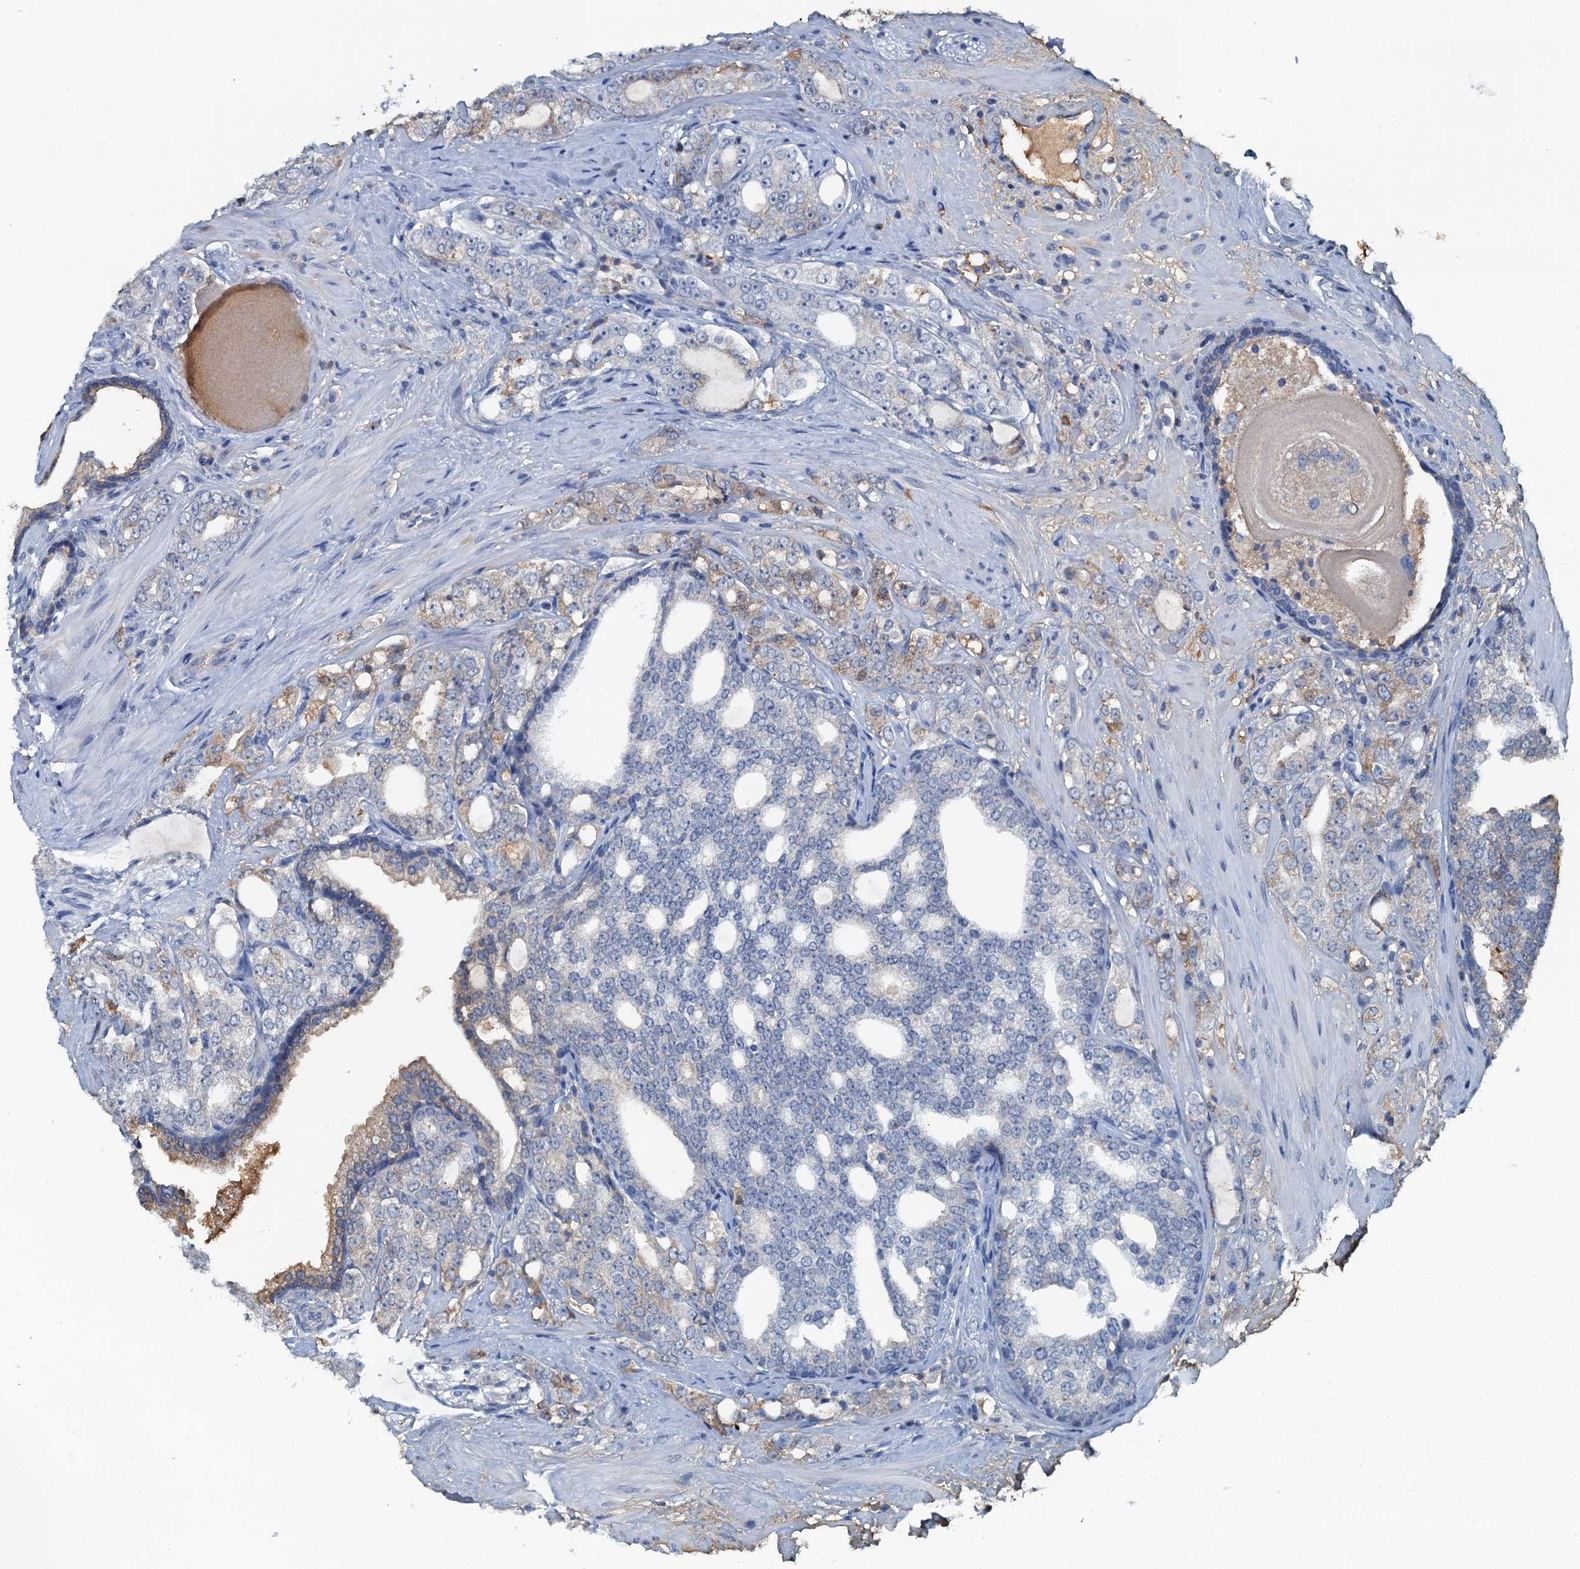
{"staining": {"intensity": "weak", "quantity": "<25%", "location": "cytoplasmic/membranous"}, "tissue": "prostate cancer", "cell_type": "Tumor cells", "image_type": "cancer", "snomed": [{"axis": "morphology", "description": "Adenocarcinoma, High grade"}, {"axis": "topography", "description": "Prostate"}], "caption": "The immunohistochemistry image has no significant expression in tumor cells of high-grade adenocarcinoma (prostate) tissue. Nuclei are stained in blue.", "gene": "LSM14B", "patient": {"sex": "male", "age": 64}}